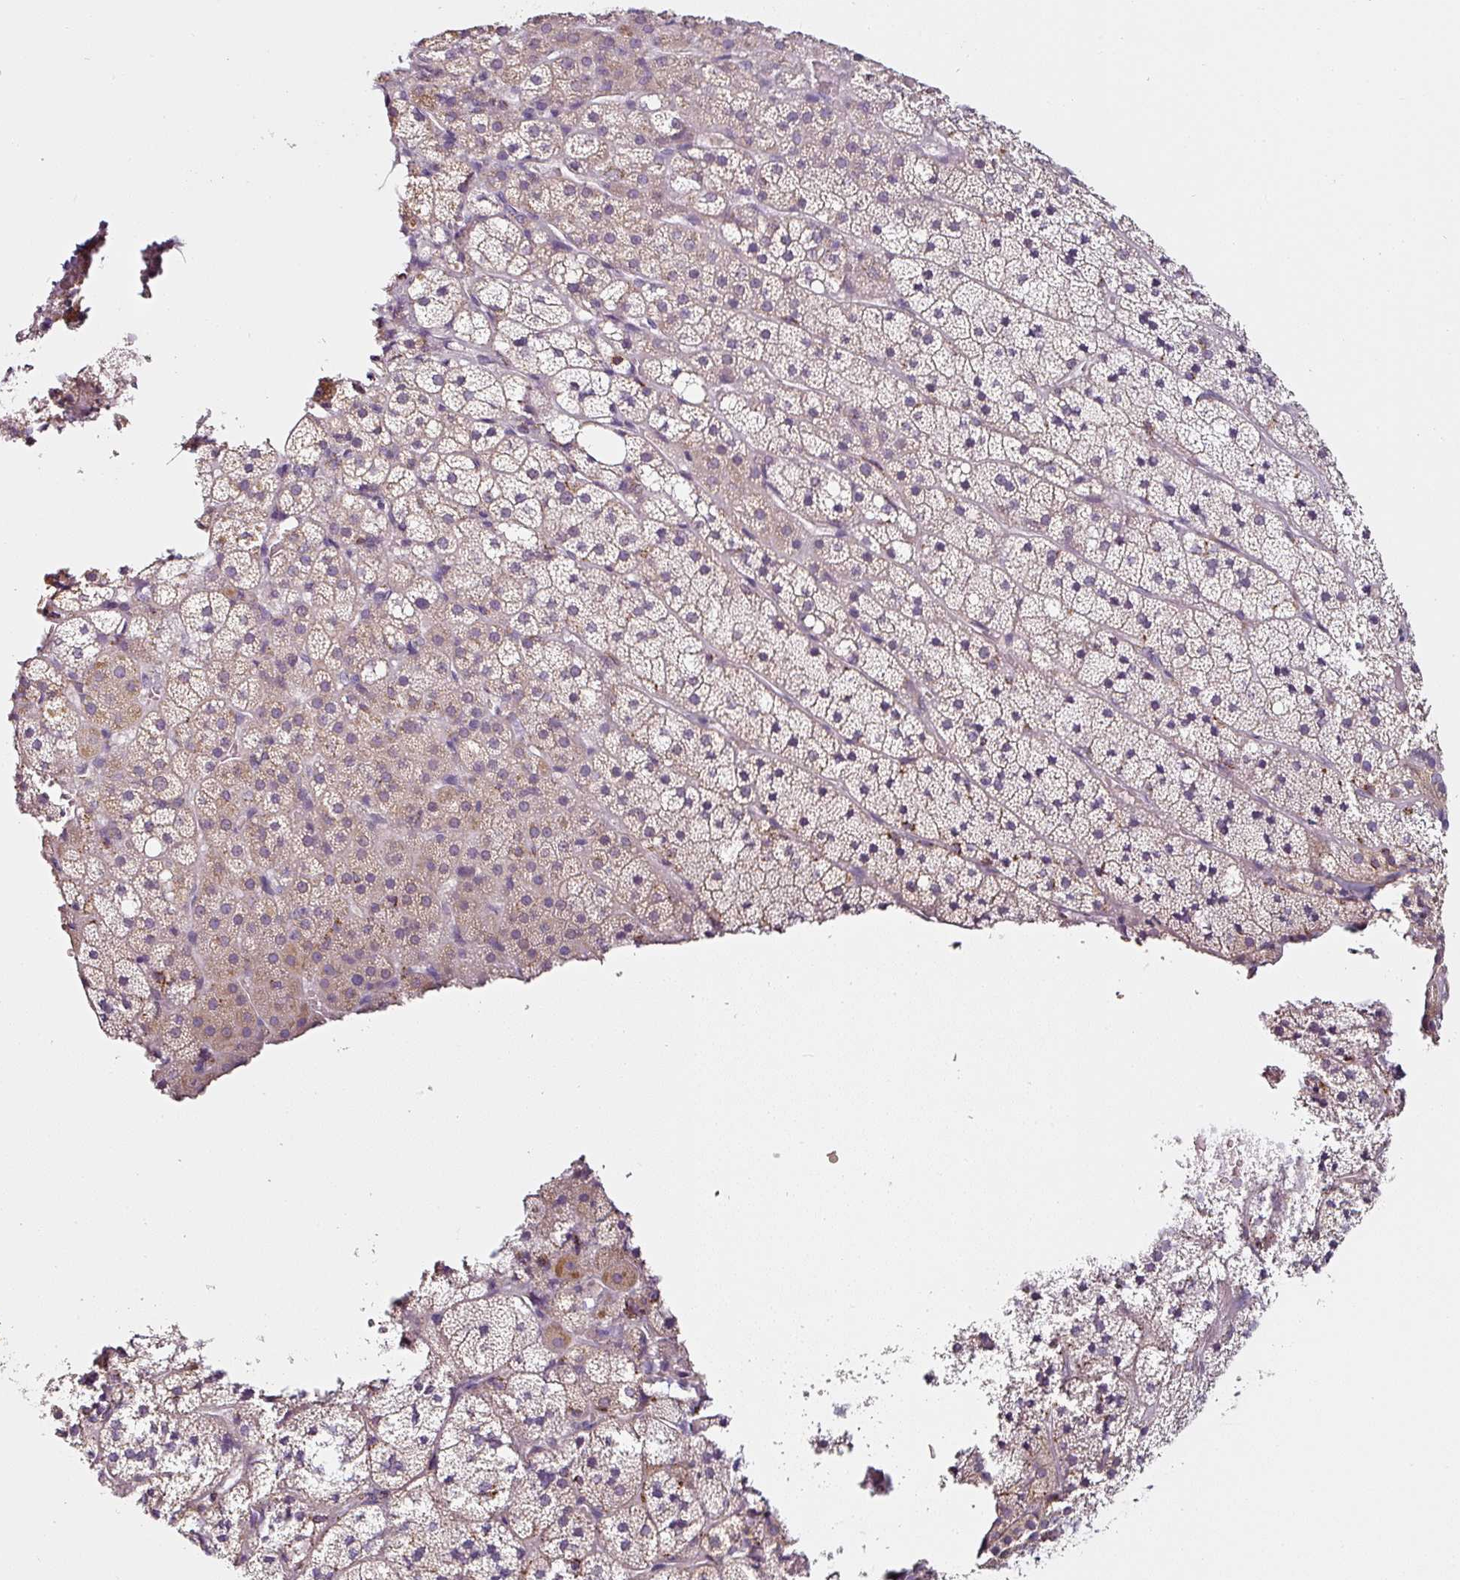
{"staining": {"intensity": "weak", "quantity": ">75%", "location": "cytoplasmic/membranous"}, "tissue": "adrenal gland", "cell_type": "Glandular cells", "image_type": "normal", "snomed": [{"axis": "morphology", "description": "Normal tissue, NOS"}, {"axis": "topography", "description": "Adrenal gland"}], "caption": "Adrenal gland was stained to show a protein in brown. There is low levels of weak cytoplasmic/membranous positivity in approximately >75% of glandular cells. The staining was performed using DAB to visualize the protein expression in brown, while the nuclei were stained in blue with hematoxylin (Magnification: 20x).", "gene": "CAP2", "patient": {"sex": "male", "age": 53}}